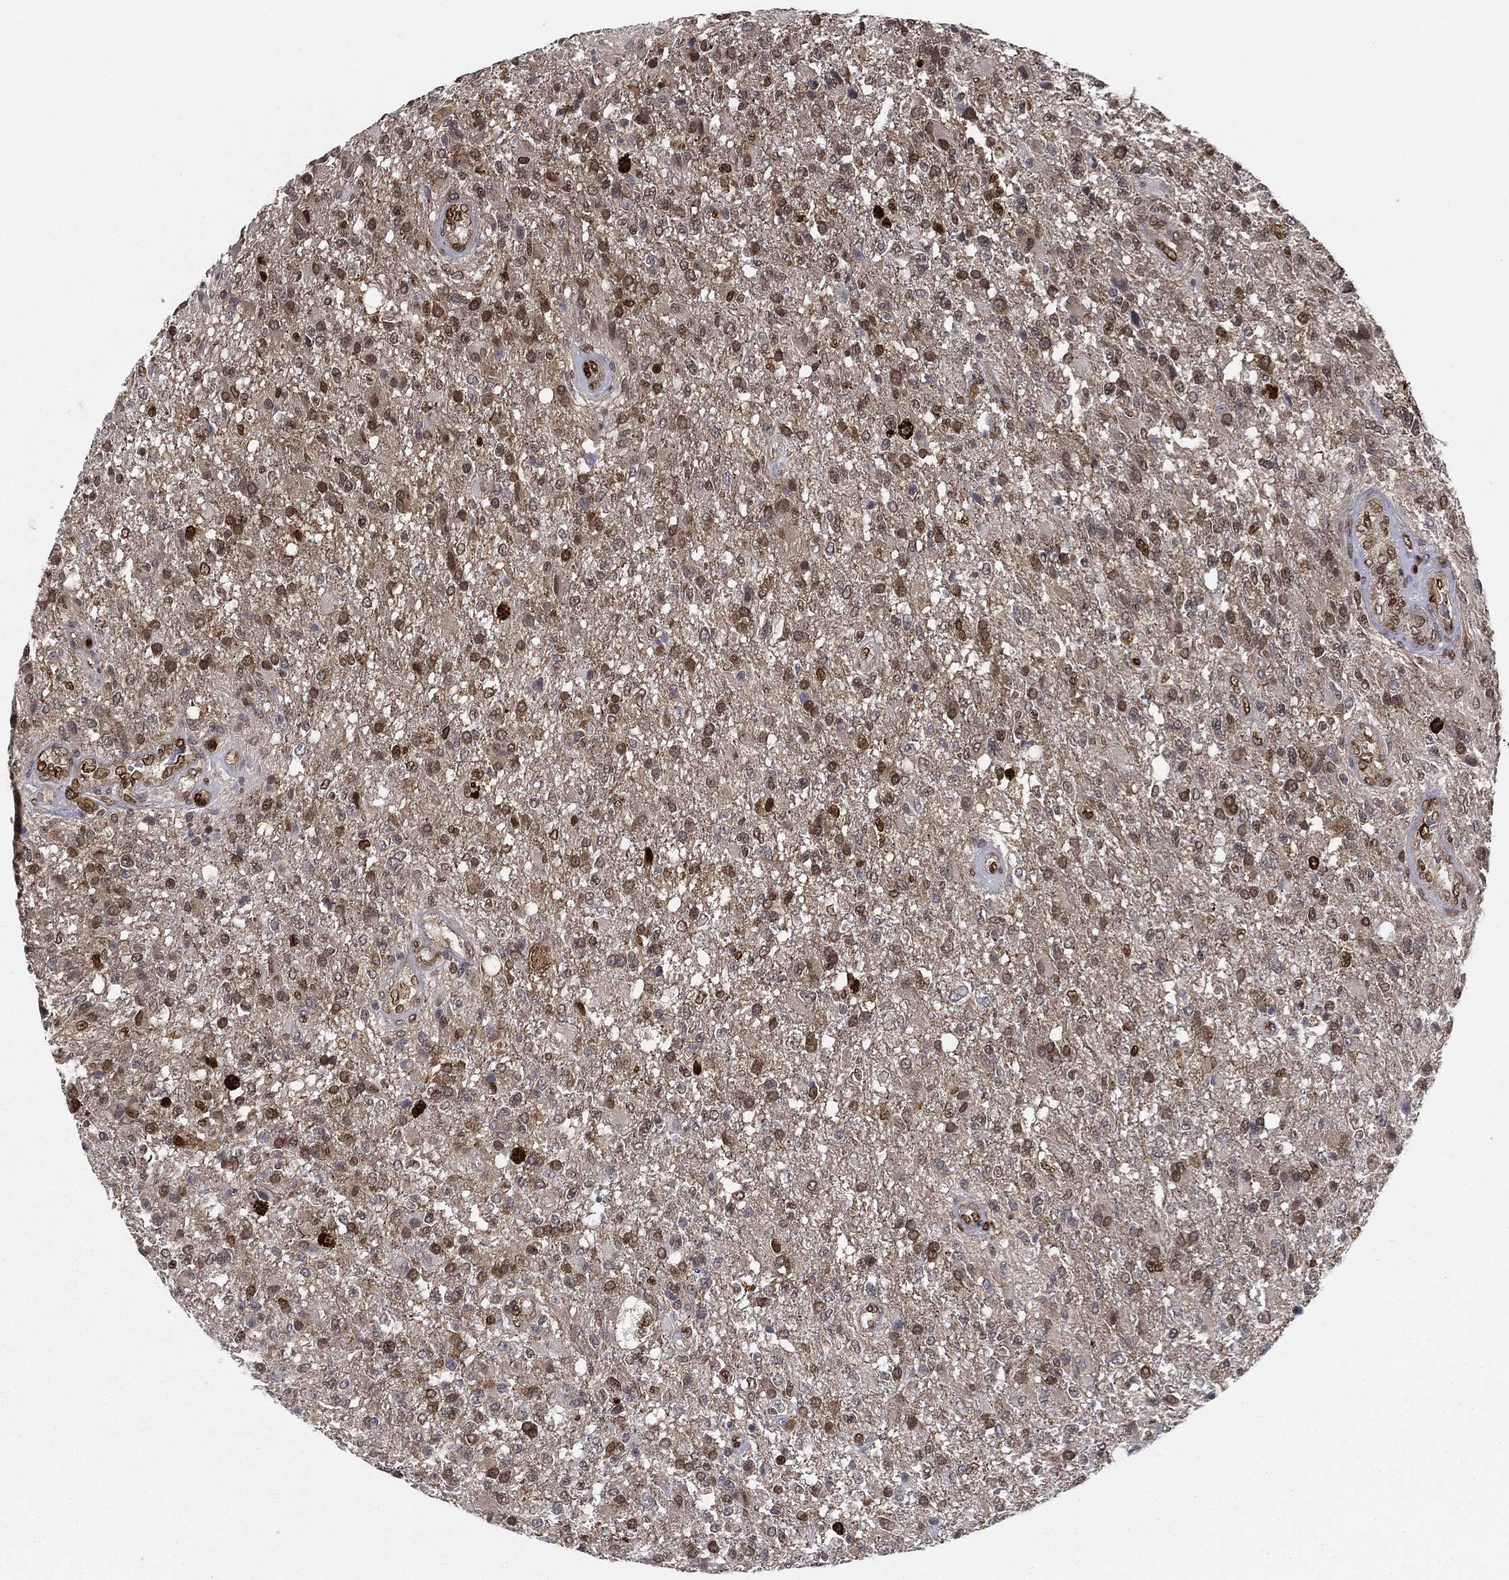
{"staining": {"intensity": "moderate", "quantity": "25%-75%", "location": "nuclear"}, "tissue": "glioma", "cell_type": "Tumor cells", "image_type": "cancer", "snomed": [{"axis": "morphology", "description": "Glioma, malignant, High grade"}, {"axis": "topography", "description": "Brain"}], "caption": "Glioma stained with DAB (3,3'-diaminobenzidine) immunohistochemistry (IHC) reveals medium levels of moderate nuclear expression in about 25%-75% of tumor cells.", "gene": "LMNB1", "patient": {"sex": "male", "age": 56}}